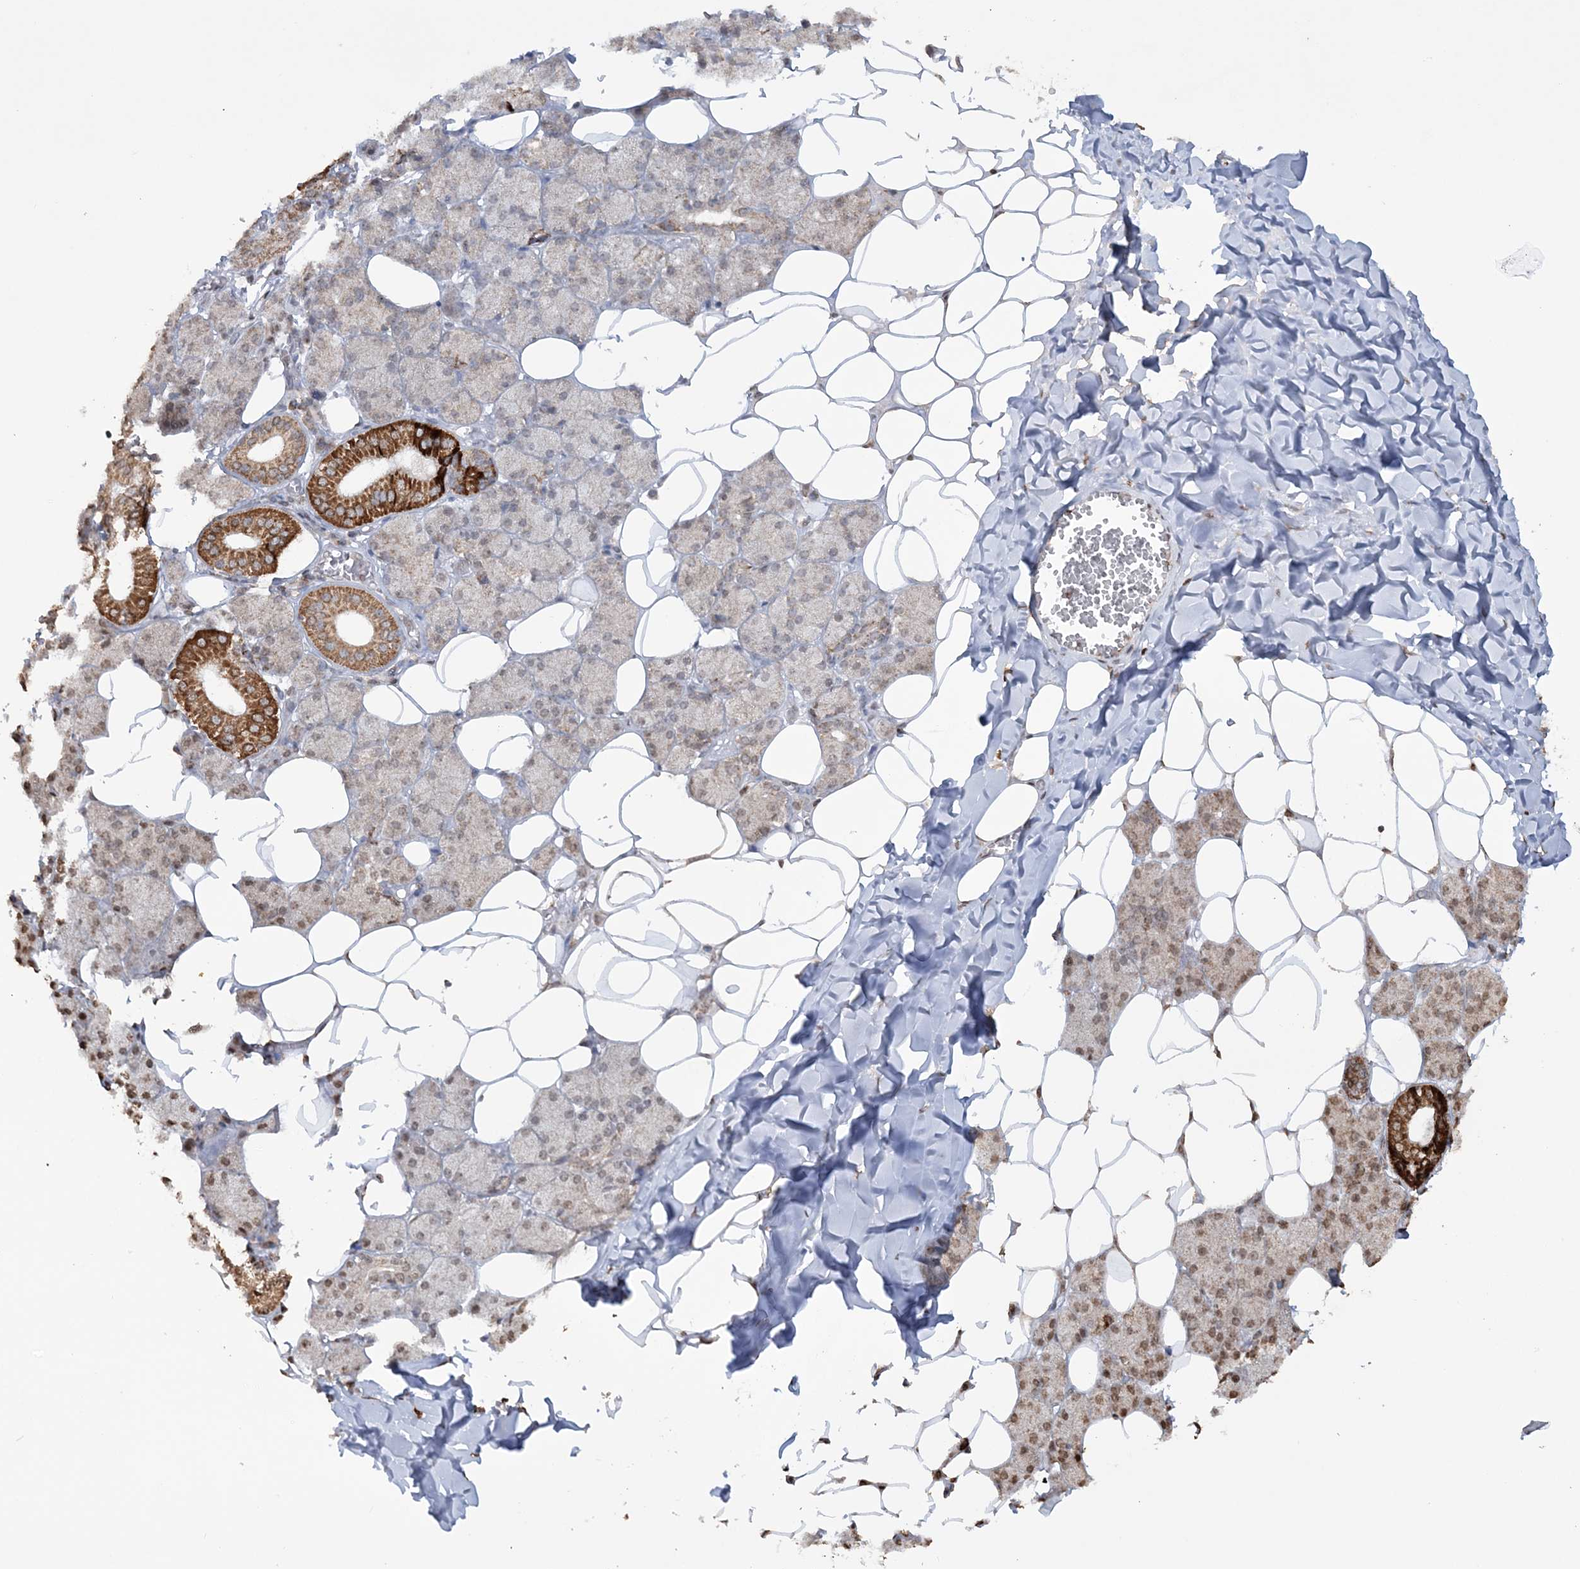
{"staining": {"intensity": "strong", "quantity": "<25%", "location": "cytoplasmic/membranous"}, "tissue": "salivary gland", "cell_type": "Glandular cells", "image_type": "normal", "snomed": [{"axis": "morphology", "description": "Normal tissue, NOS"}, {"axis": "topography", "description": "Salivary gland"}], "caption": "Glandular cells show medium levels of strong cytoplasmic/membranous positivity in approximately <25% of cells in unremarkable salivary gland. Immunohistochemistry stains the protein in brown and the nuclei are stained blue.", "gene": "TTC7A", "patient": {"sex": "female", "age": 33}}